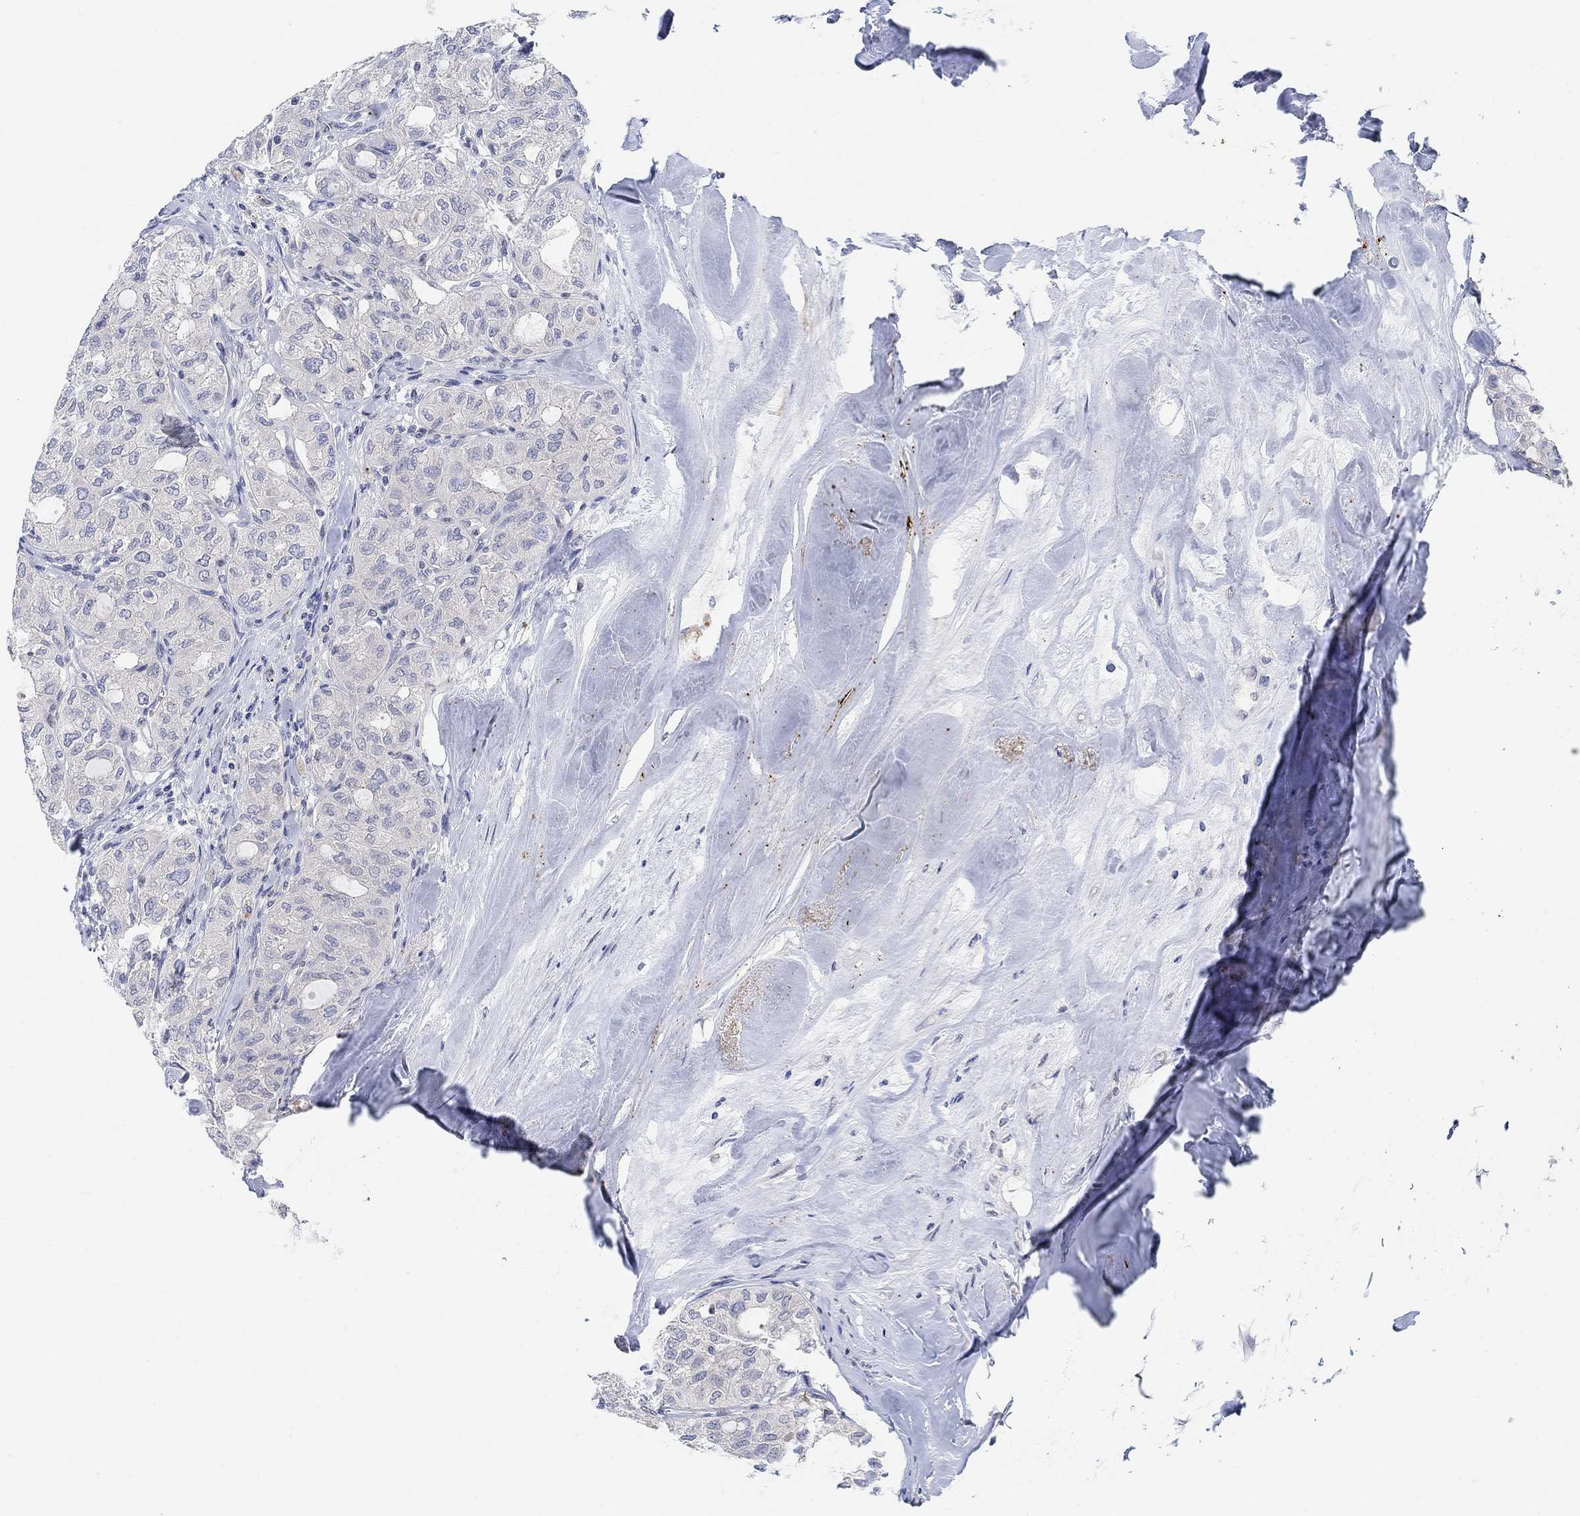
{"staining": {"intensity": "negative", "quantity": "none", "location": "none"}, "tissue": "thyroid cancer", "cell_type": "Tumor cells", "image_type": "cancer", "snomed": [{"axis": "morphology", "description": "Follicular adenoma carcinoma, NOS"}, {"axis": "topography", "description": "Thyroid gland"}], "caption": "Immunohistochemistry micrograph of follicular adenoma carcinoma (thyroid) stained for a protein (brown), which shows no staining in tumor cells.", "gene": "RIMS1", "patient": {"sex": "male", "age": 75}}